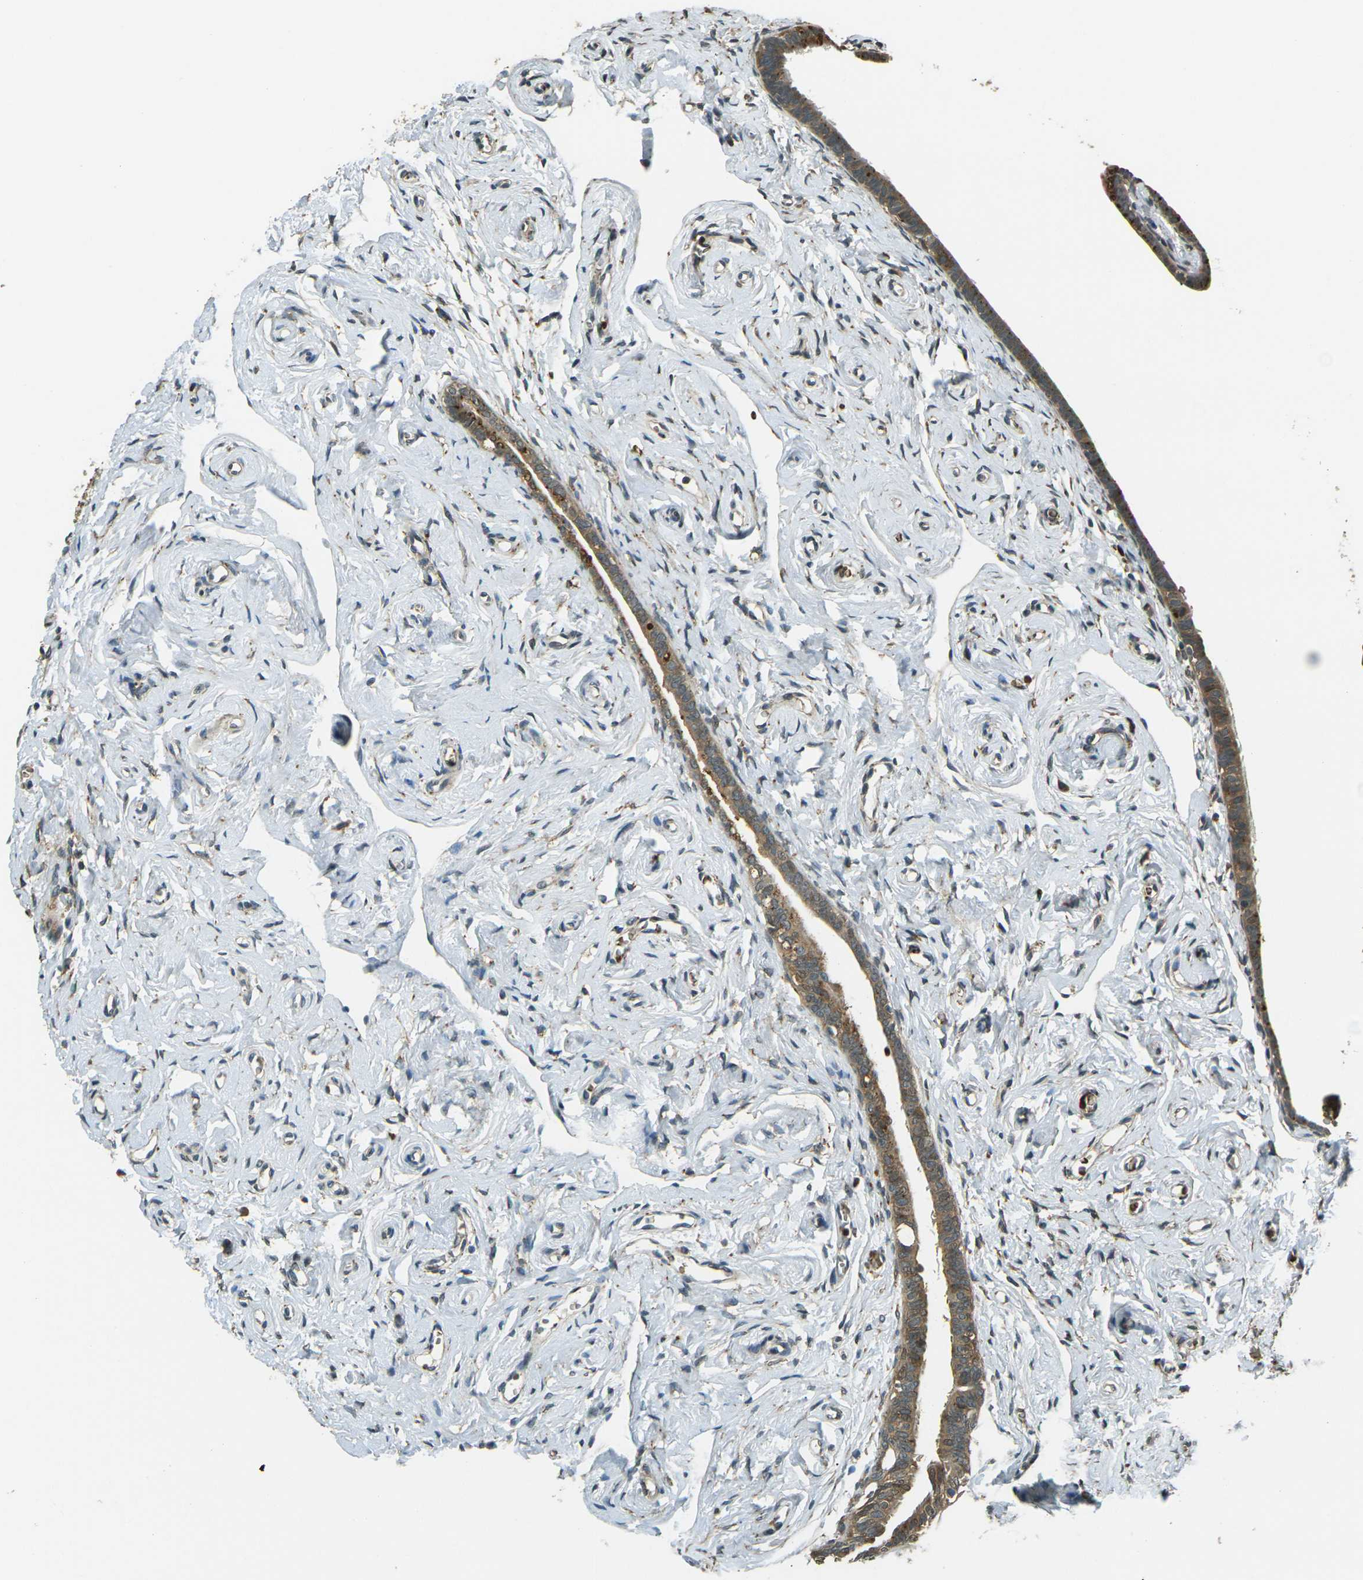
{"staining": {"intensity": "strong", "quantity": ">75%", "location": "cytoplasmic/membranous"}, "tissue": "fallopian tube", "cell_type": "Glandular cells", "image_type": "normal", "snomed": [{"axis": "morphology", "description": "Normal tissue, NOS"}, {"axis": "topography", "description": "Fallopian tube"}], "caption": "Brown immunohistochemical staining in benign fallopian tube demonstrates strong cytoplasmic/membranous expression in approximately >75% of glandular cells.", "gene": "TOR1A", "patient": {"sex": "female", "age": 71}}